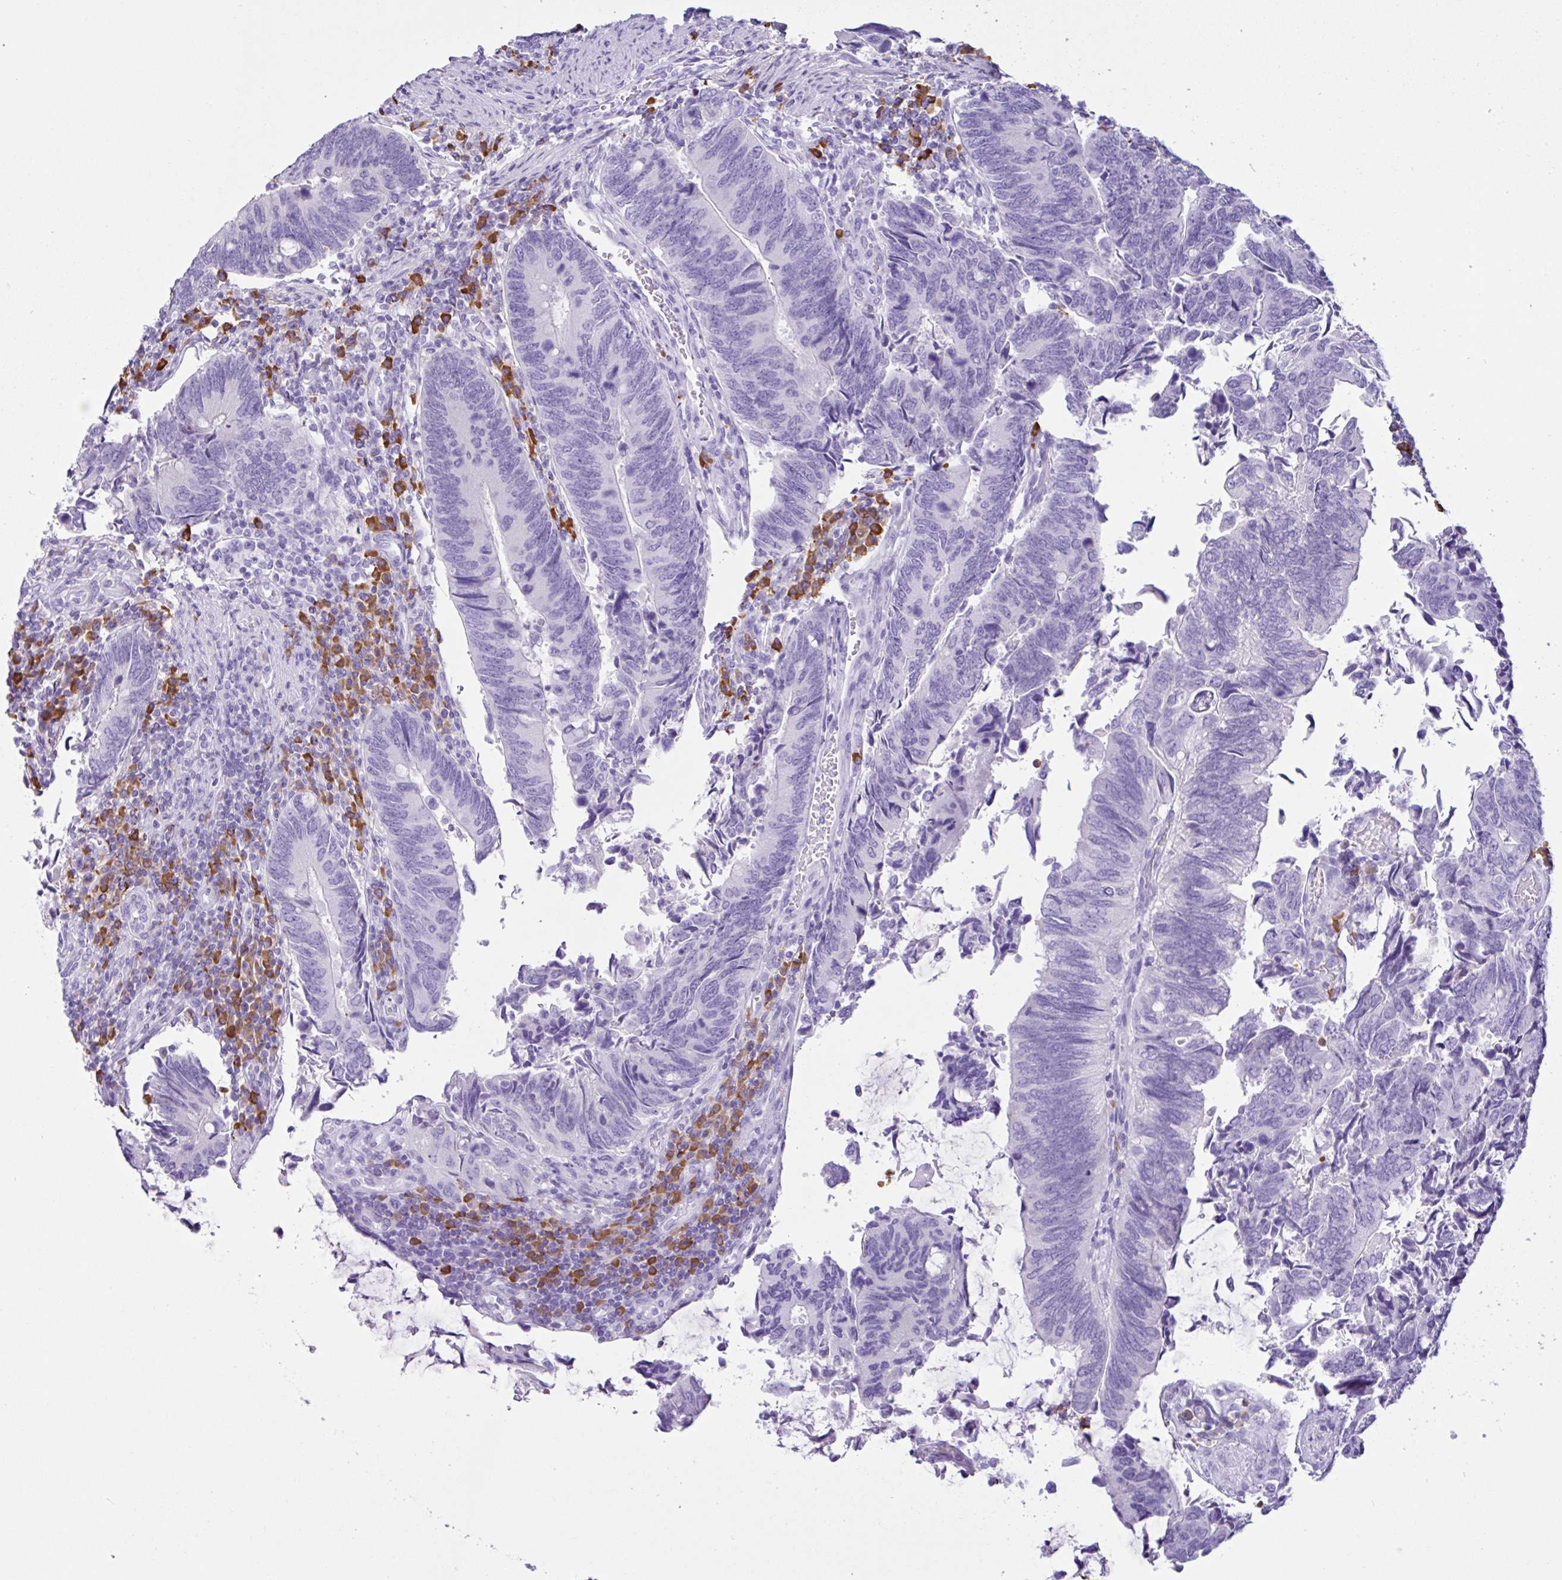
{"staining": {"intensity": "negative", "quantity": "none", "location": "none"}, "tissue": "colorectal cancer", "cell_type": "Tumor cells", "image_type": "cancer", "snomed": [{"axis": "morphology", "description": "Adenocarcinoma, NOS"}, {"axis": "topography", "description": "Colon"}], "caption": "There is no significant staining in tumor cells of adenocarcinoma (colorectal).", "gene": "PIGF", "patient": {"sex": "male", "age": 87}}